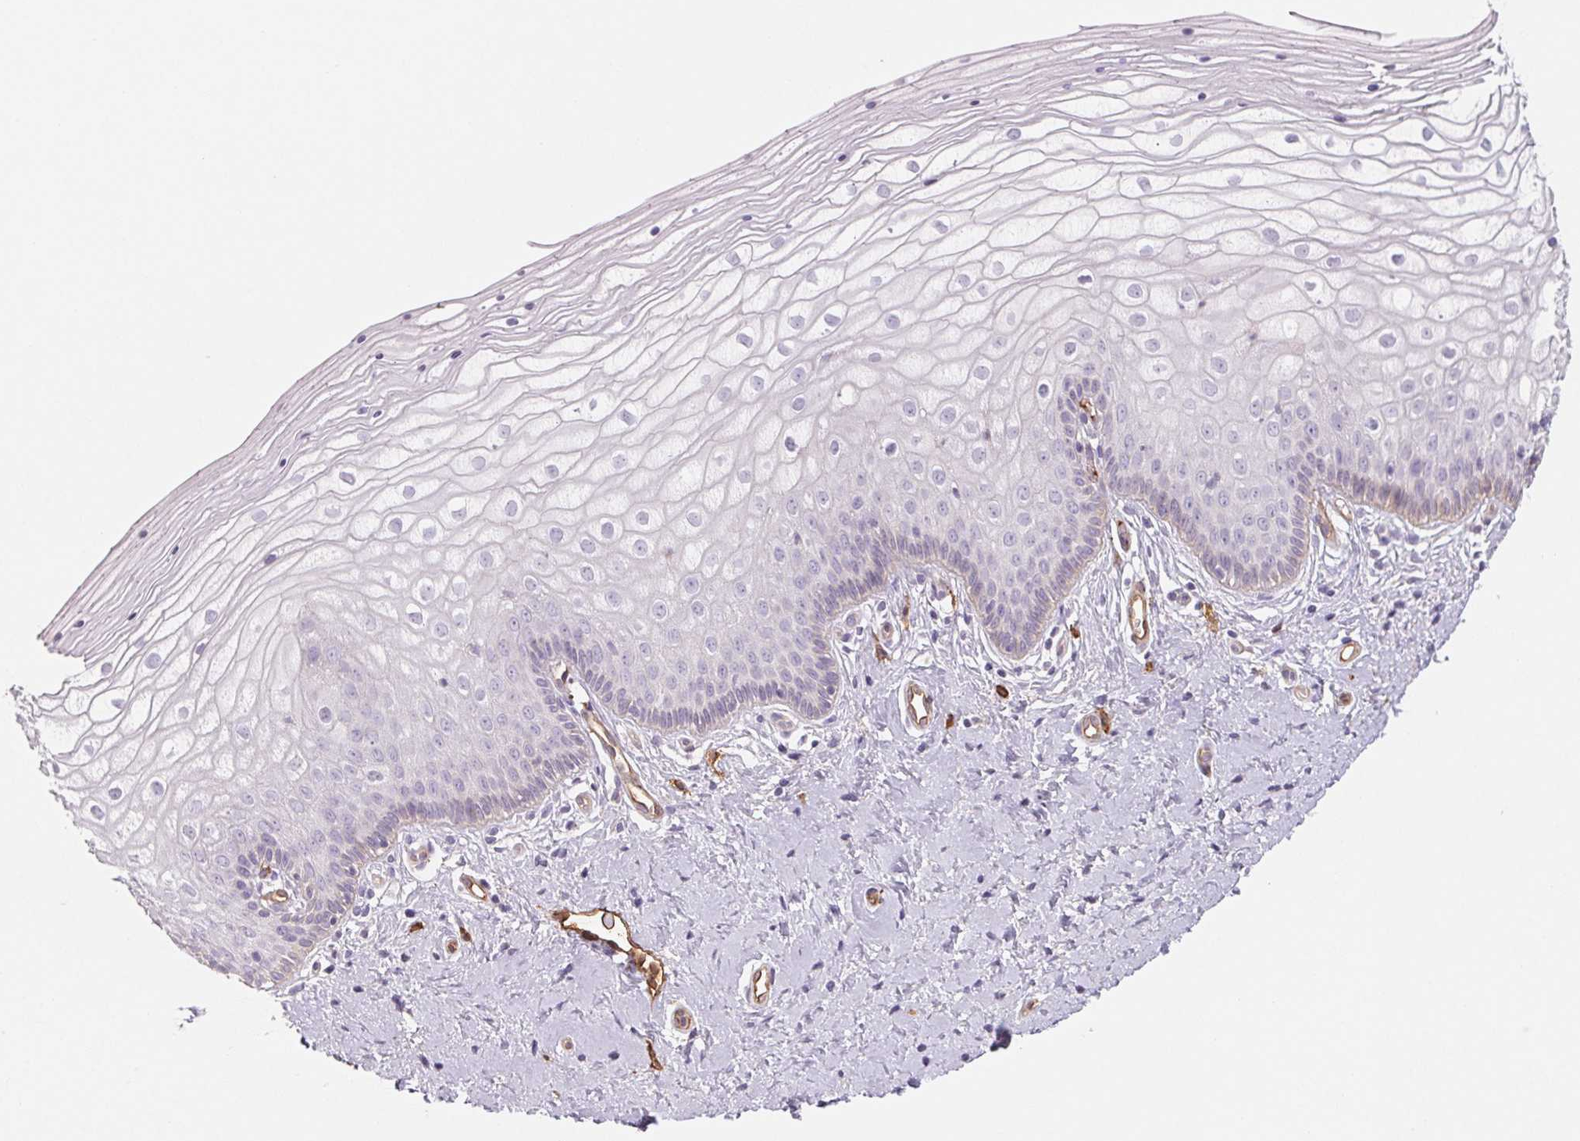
{"staining": {"intensity": "negative", "quantity": "none", "location": "none"}, "tissue": "vagina", "cell_type": "Squamous epithelial cells", "image_type": "normal", "snomed": [{"axis": "morphology", "description": "Normal tissue, NOS"}, {"axis": "topography", "description": "Vagina"}], "caption": "This is an immunohistochemistry histopathology image of benign human vagina. There is no positivity in squamous epithelial cells.", "gene": "ANKRD13B", "patient": {"sex": "female", "age": 39}}